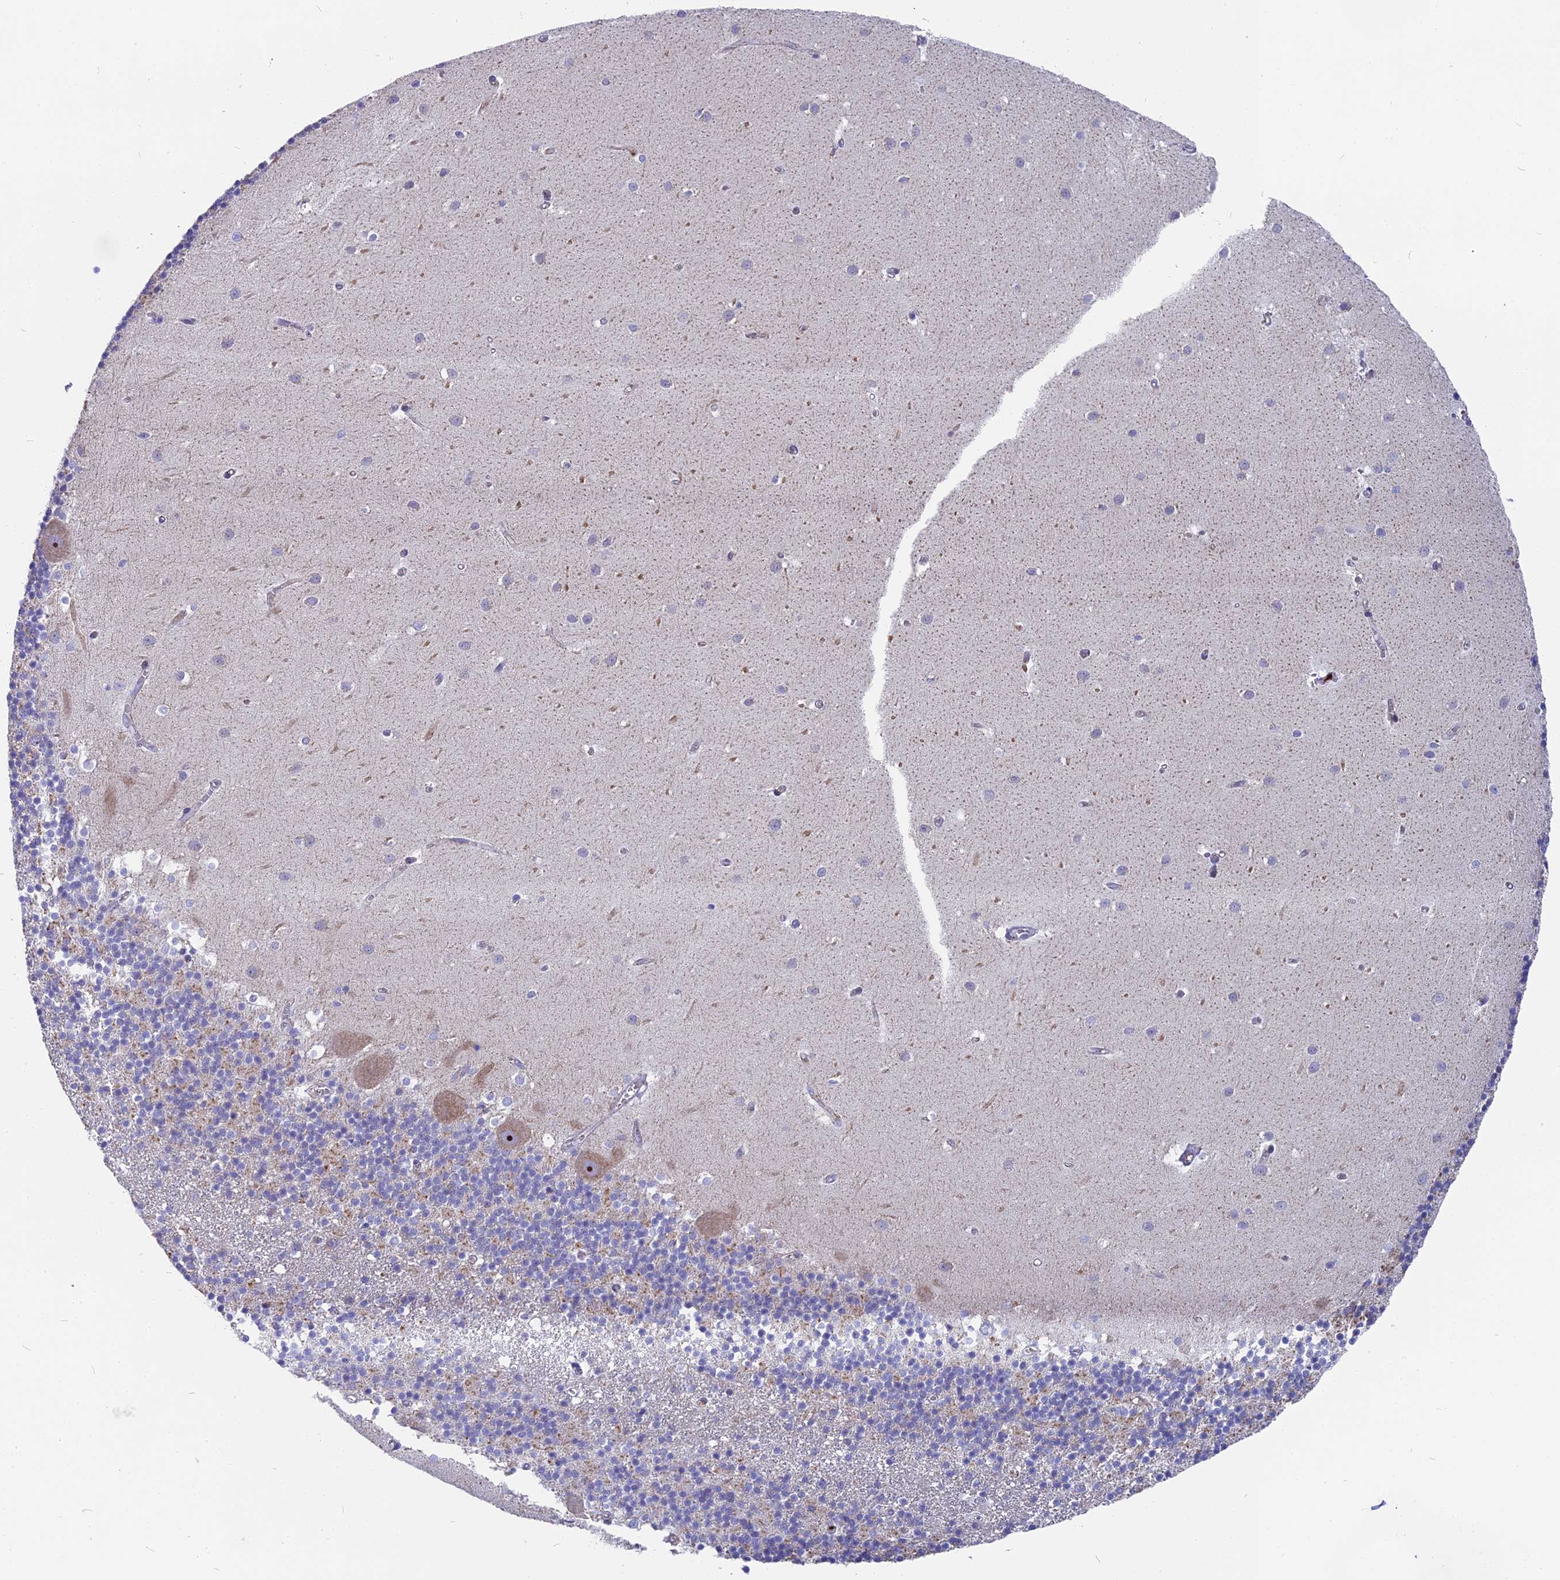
{"staining": {"intensity": "weak", "quantity": "25%-75%", "location": "cytoplasmic/membranous"}, "tissue": "cerebellum", "cell_type": "Cells in granular layer", "image_type": "normal", "snomed": [{"axis": "morphology", "description": "Normal tissue, NOS"}, {"axis": "topography", "description": "Cerebellum"}], "caption": "High-magnification brightfield microscopy of normal cerebellum stained with DAB (brown) and counterstained with hematoxylin (blue). cells in granular layer exhibit weak cytoplasmic/membranous staining is seen in about25%-75% of cells. (DAB IHC, brown staining for protein, blue staining for nuclei).", "gene": "DTWD1", "patient": {"sex": "male", "age": 54}}